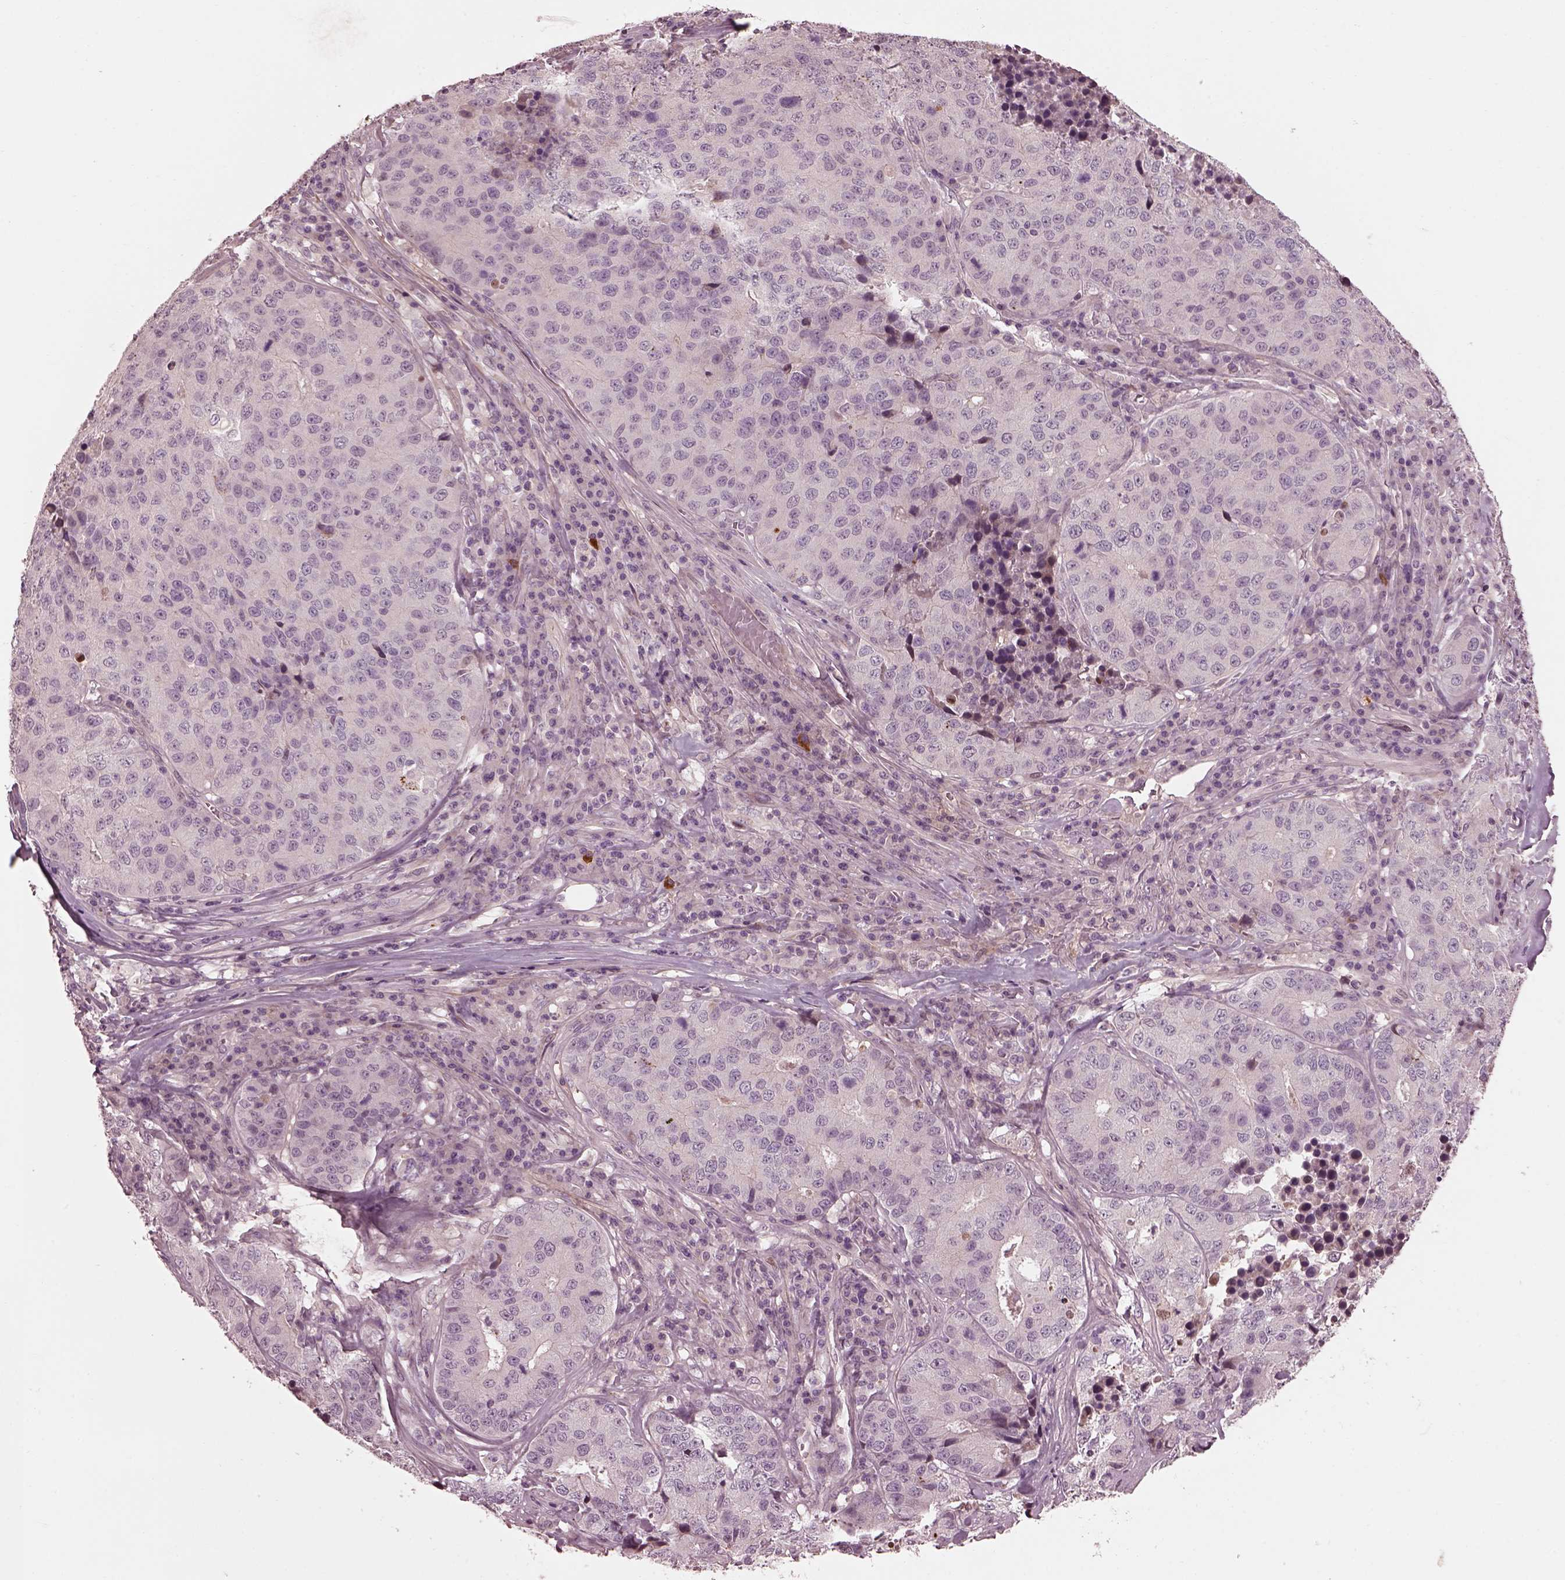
{"staining": {"intensity": "negative", "quantity": "none", "location": "none"}, "tissue": "stomach cancer", "cell_type": "Tumor cells", "image_type": "cancer", "snomed": [{"axis": "morphology", "description": "Adenocarcinoma, NOS"}, {"axis": "topography", "description": "Stomach"}], "caption": "This photomicrograph is of stomach cancer stained with immunohistochemistry (IHC) to label a protein in brown with the nuclei are counter-stained blue. There is no positivity in tumor cells.", "gene": "EFEMP1", "patient": {"sex": "male", "age": 71}}